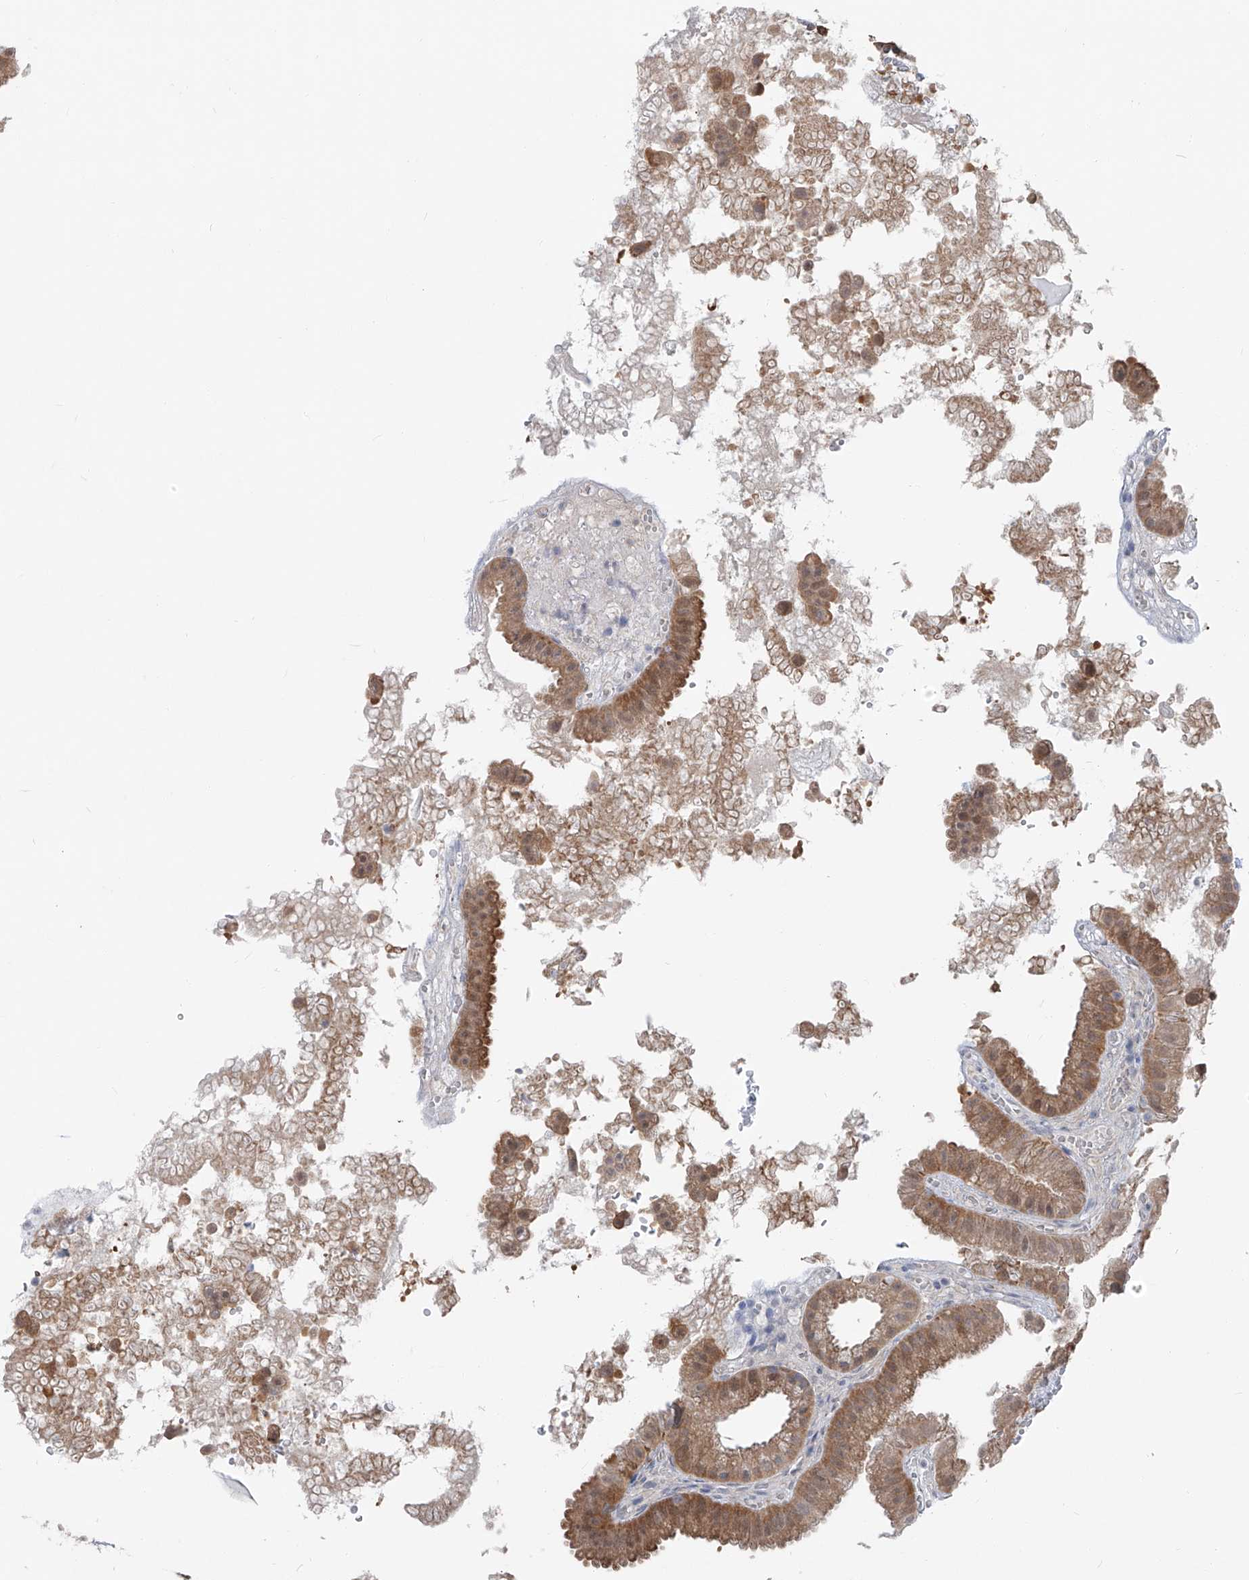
{"staining": {"intensity": "moderate", "quantity": "25%-75%", "location": "cytoplasmic/membranous"}, "tissue": "gallbladder", "cell_type": "Glandular cells", "image_type": "normal", "snomed": [{"axis": "morphology", "description": "Normal tissue, NOS"}, {"axis": "topography", "description": "Gallbladder"}], "caption": "Immunohistochemical staining of normal gallbladder reveals 25%-75% levels of moderate cytoplasmic/membranous protein positivity in about 25%-75% of glandular cells. The staining was performed using DAB (3,3'-diaminobenzidine), with brown indicating positive protein expression. Nuclei are stained blue with hematoxylin.", "gene": "UFL1", "patient": {"sex": "female", "age": 30}}